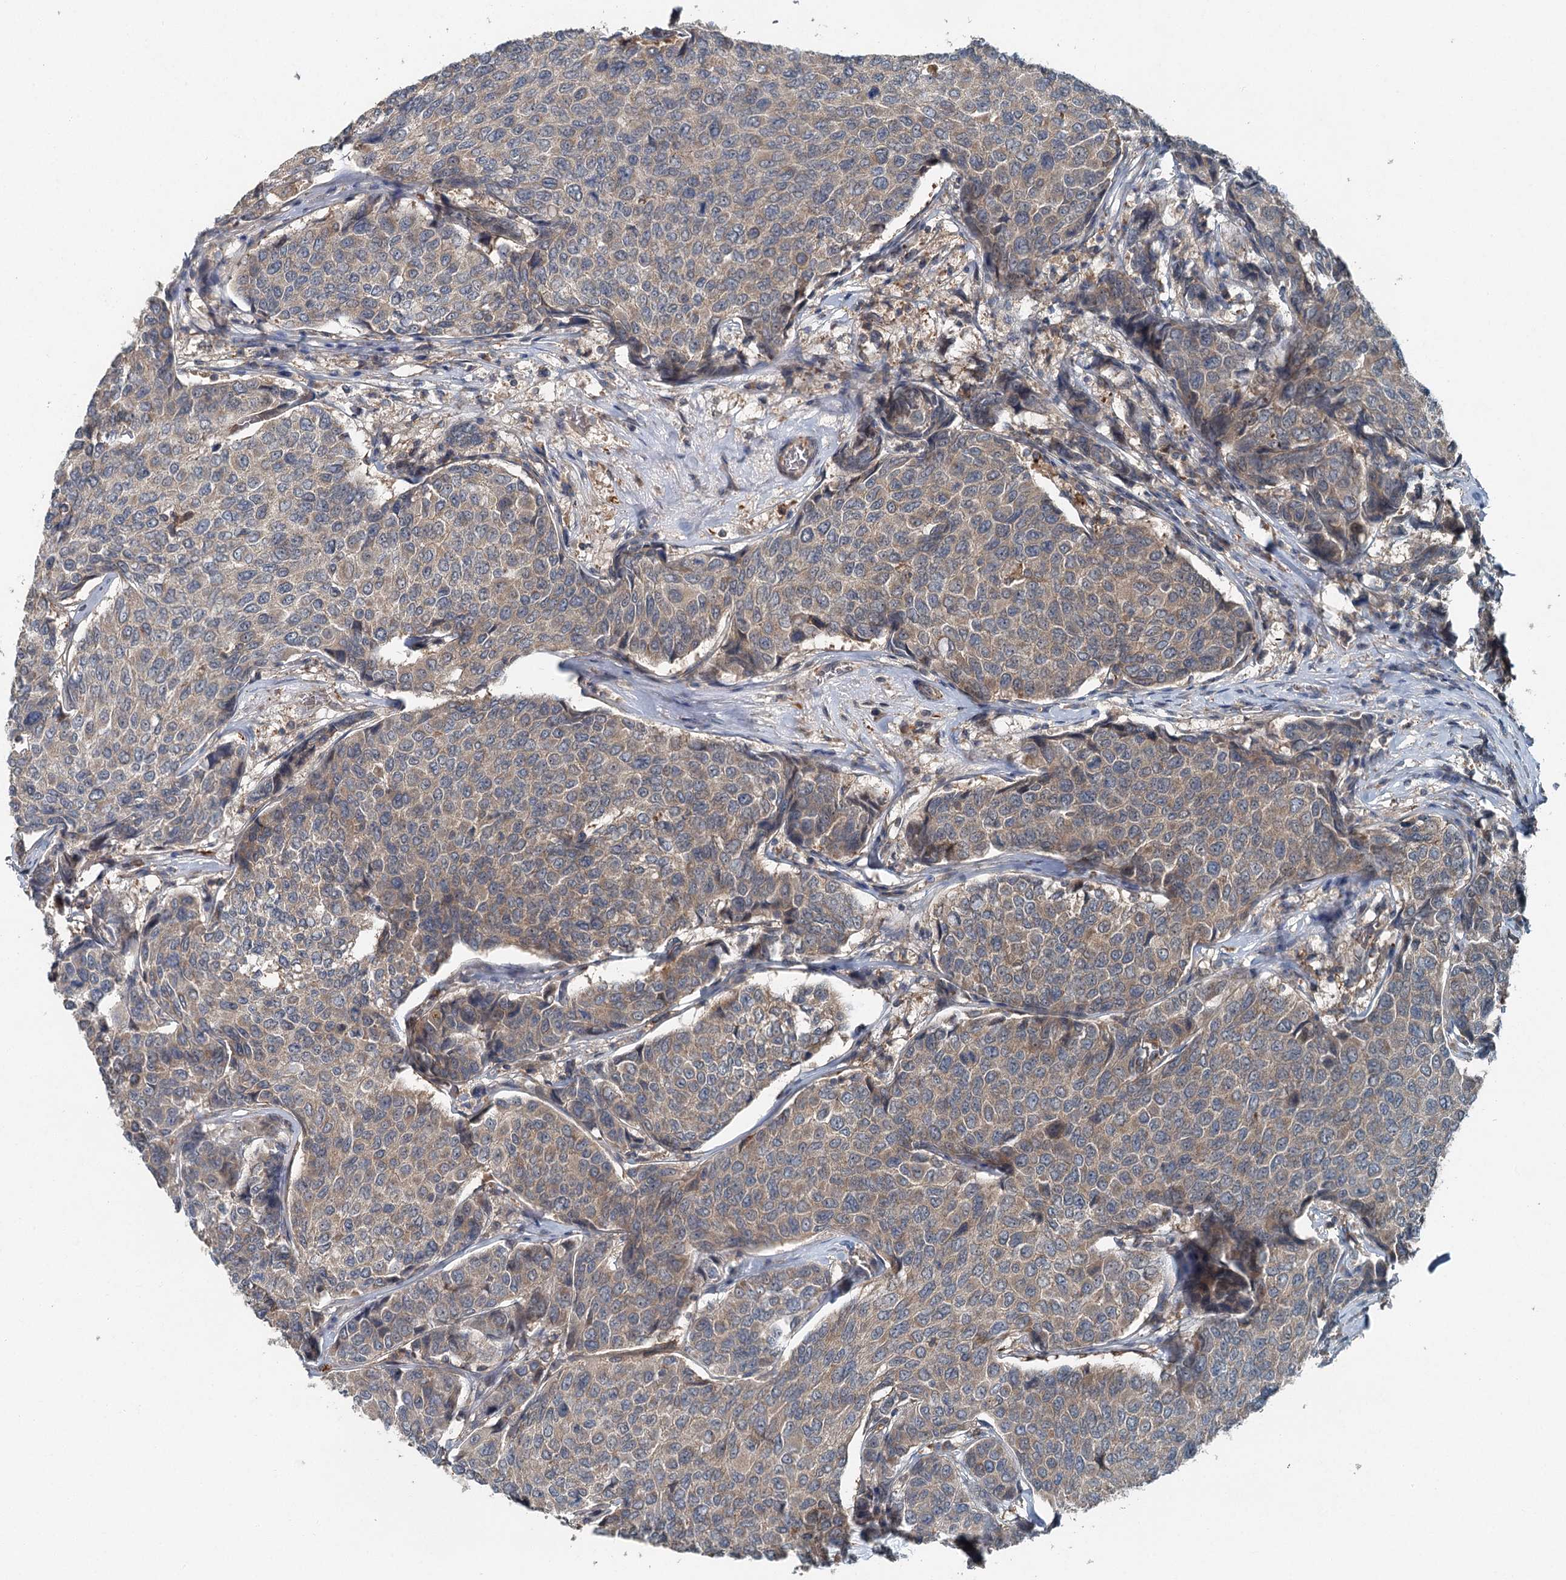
{"staining": {"intensity": "weak", "quantity": "25%-75%", "location": "cytoplasmic/membranous"}, "tissue": "breast cancer", "cell_type": "Tumor cells", "image_type": "cancer", "snomed": [{"axis": "morphology", "description": "Duct carcinoma"}, {"axis": "topography", "description": "Breast"}], "caption": "An immunohistochemistry histopathology image of tumor tissue is shown. Protein staining in brown labels weak cytoplasmic/membranous positivity in breast infiltrating ductal carcinoma within tumor cells.", "gene": "SKIC3", "patient": {"sex": "female", "age": 55}}